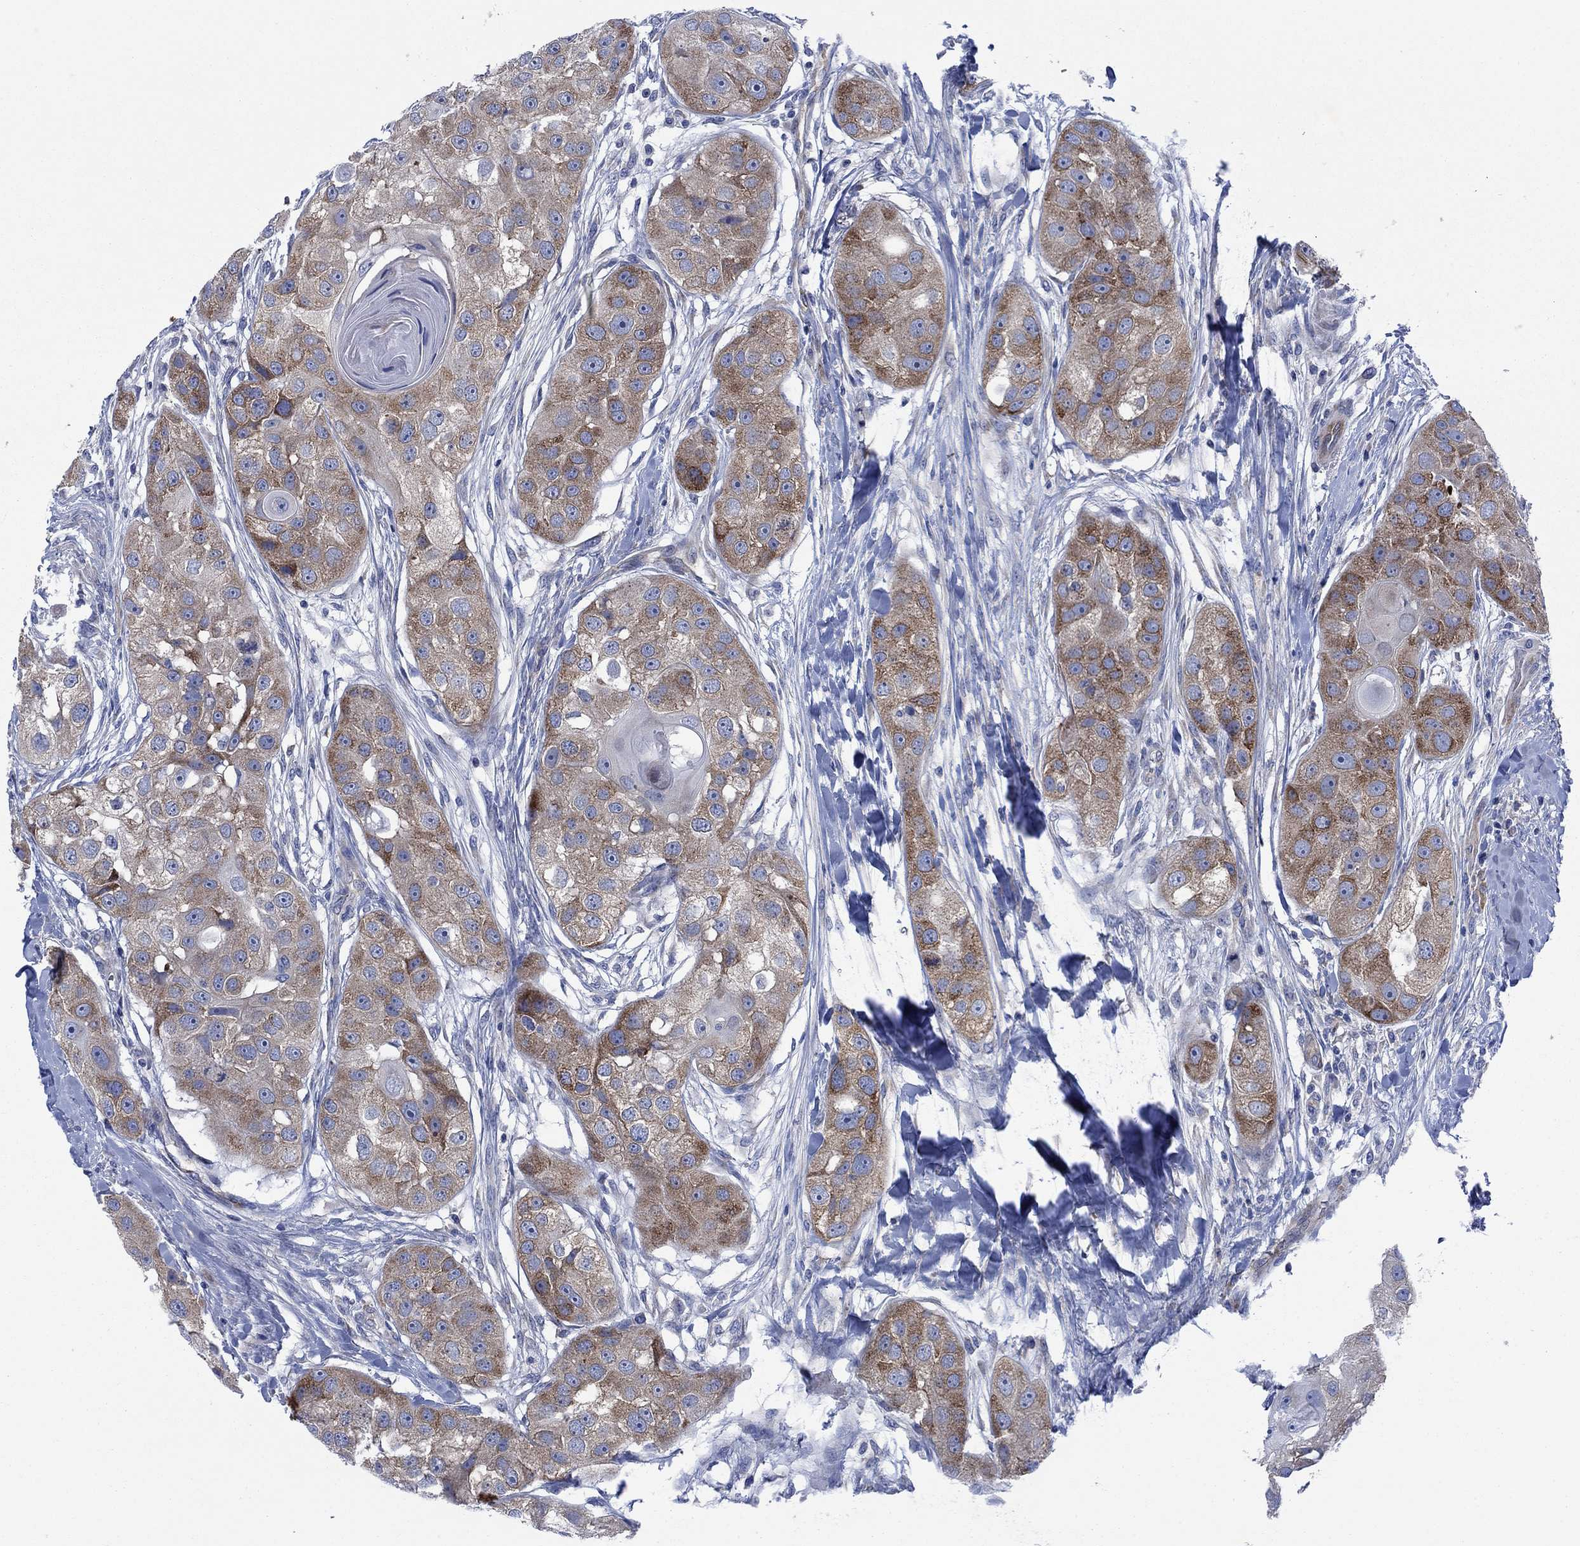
{"staining": {"intensity": "strong", "quantity": "25%-75%", "location": "cytoplasmic/membranous"}, "tissue": "head and neck cancer", "cell_type": "Tumor cells", "image_type": "cancer", "snomed": [{"axis": "morphology", "description": "Normal tissue, NOS"}, {"axis": "morphology", "description": "Squamous cell carcinoma, NOS"}, {"axis": "topography", "description": "Skeletal muscle"}, {"axis": "topography", "description": "Head-Neck"}], "caption": "Immunohistochemistry histopathology image of neoplastic tissue: human head and neck cancer stained using immunohistochemistry displays high levels of strong protein expression localized specifically in the cytoplasmic/membranous of tumor cells, appearing as a cytoplasmic/membranous brown color.", "gene": "FXR1", "patient": {"sex": "male", "age": 51}}